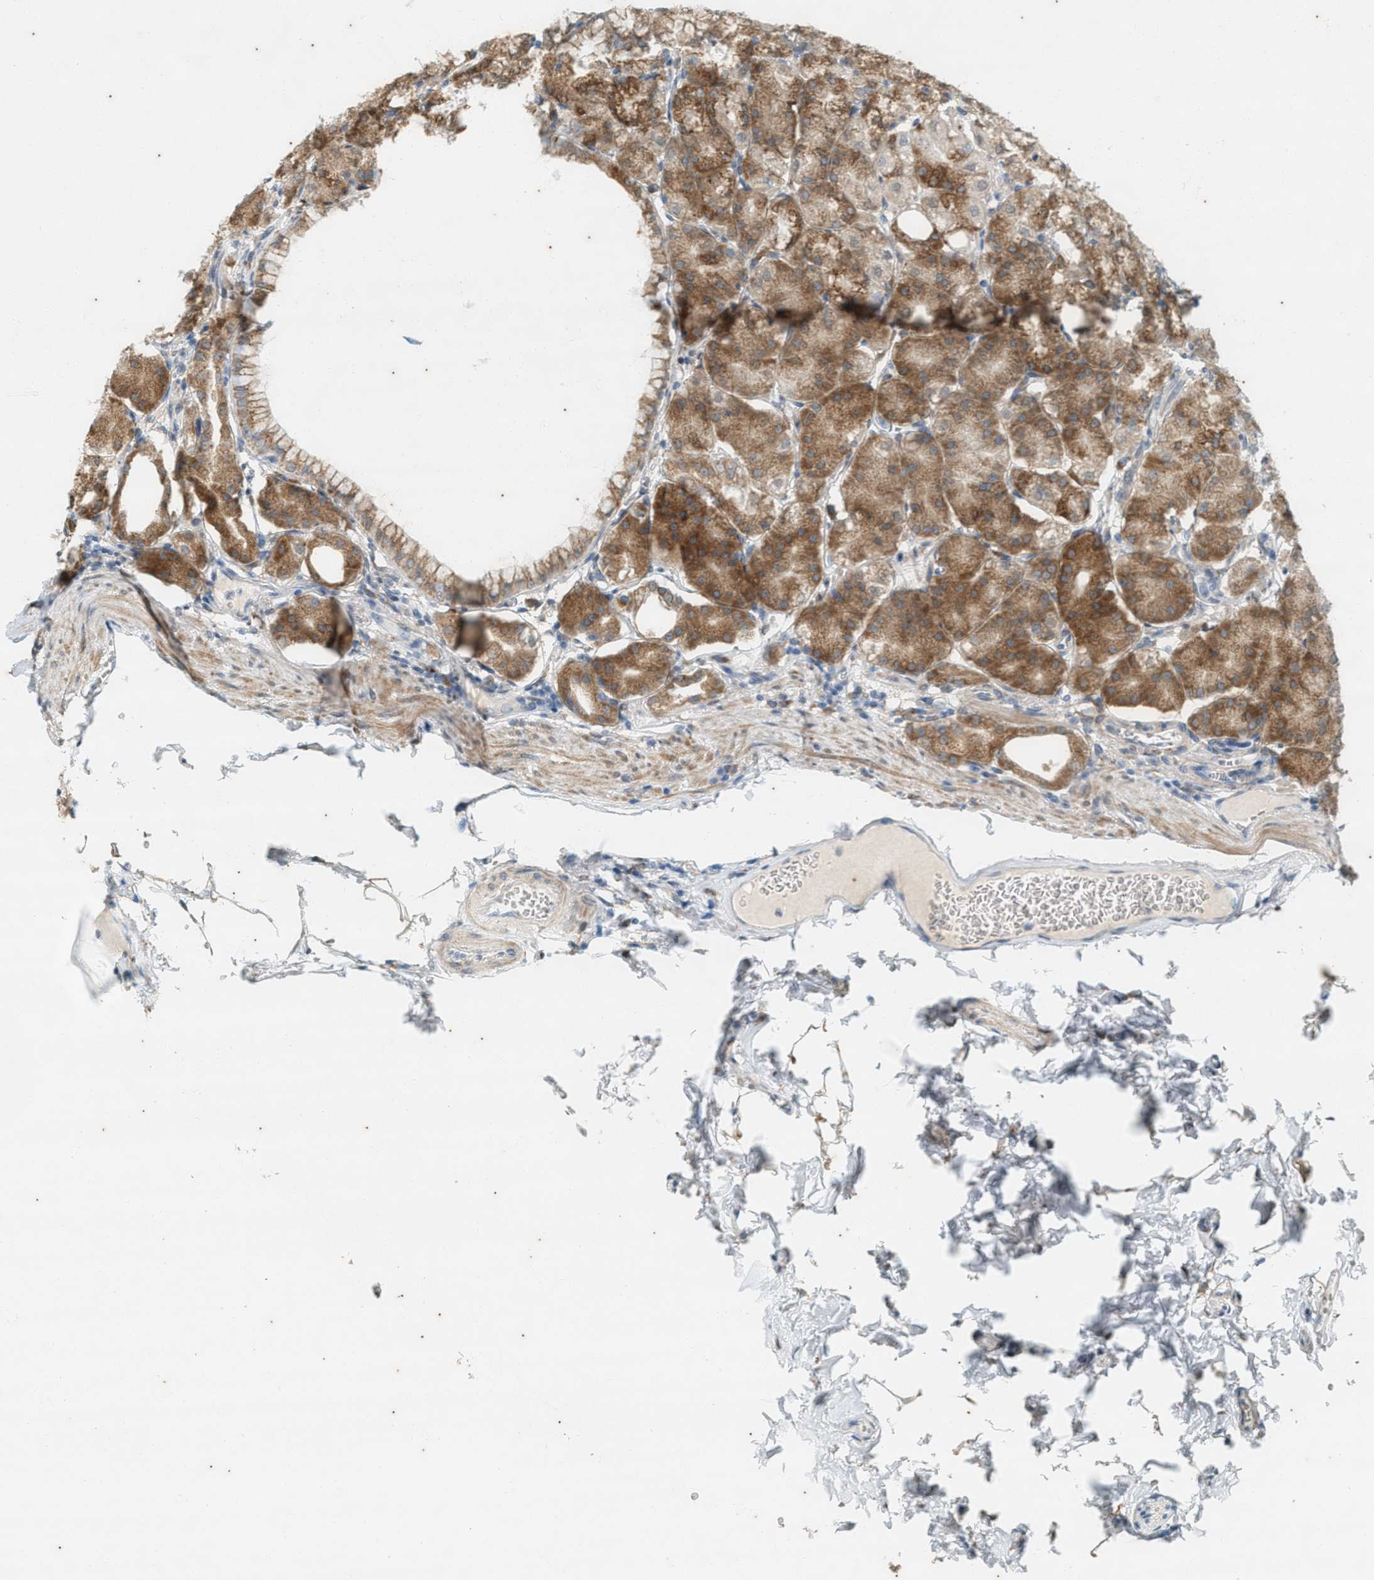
{"staining": {"intensity": "strong", "quantity": ">75%", "location": "cytoplasmic/membranous"}, "tissue": "stomach", "cell_type": "Glandular cells", "image_type": "normal", "snomed": [{"axis": "morphology", "description": "Normal tissue, NOS"}, {"axis": "topography", "description": "Stomach, lower"}], "caption": "About >75% of glandular cells in normal human stomach show strong cytoplasmic/membranous protein positivity as visualized by brown immunohistochemical staining.", "gene": "CHPF2", "patient": {"sex": "male", "age": 71}}